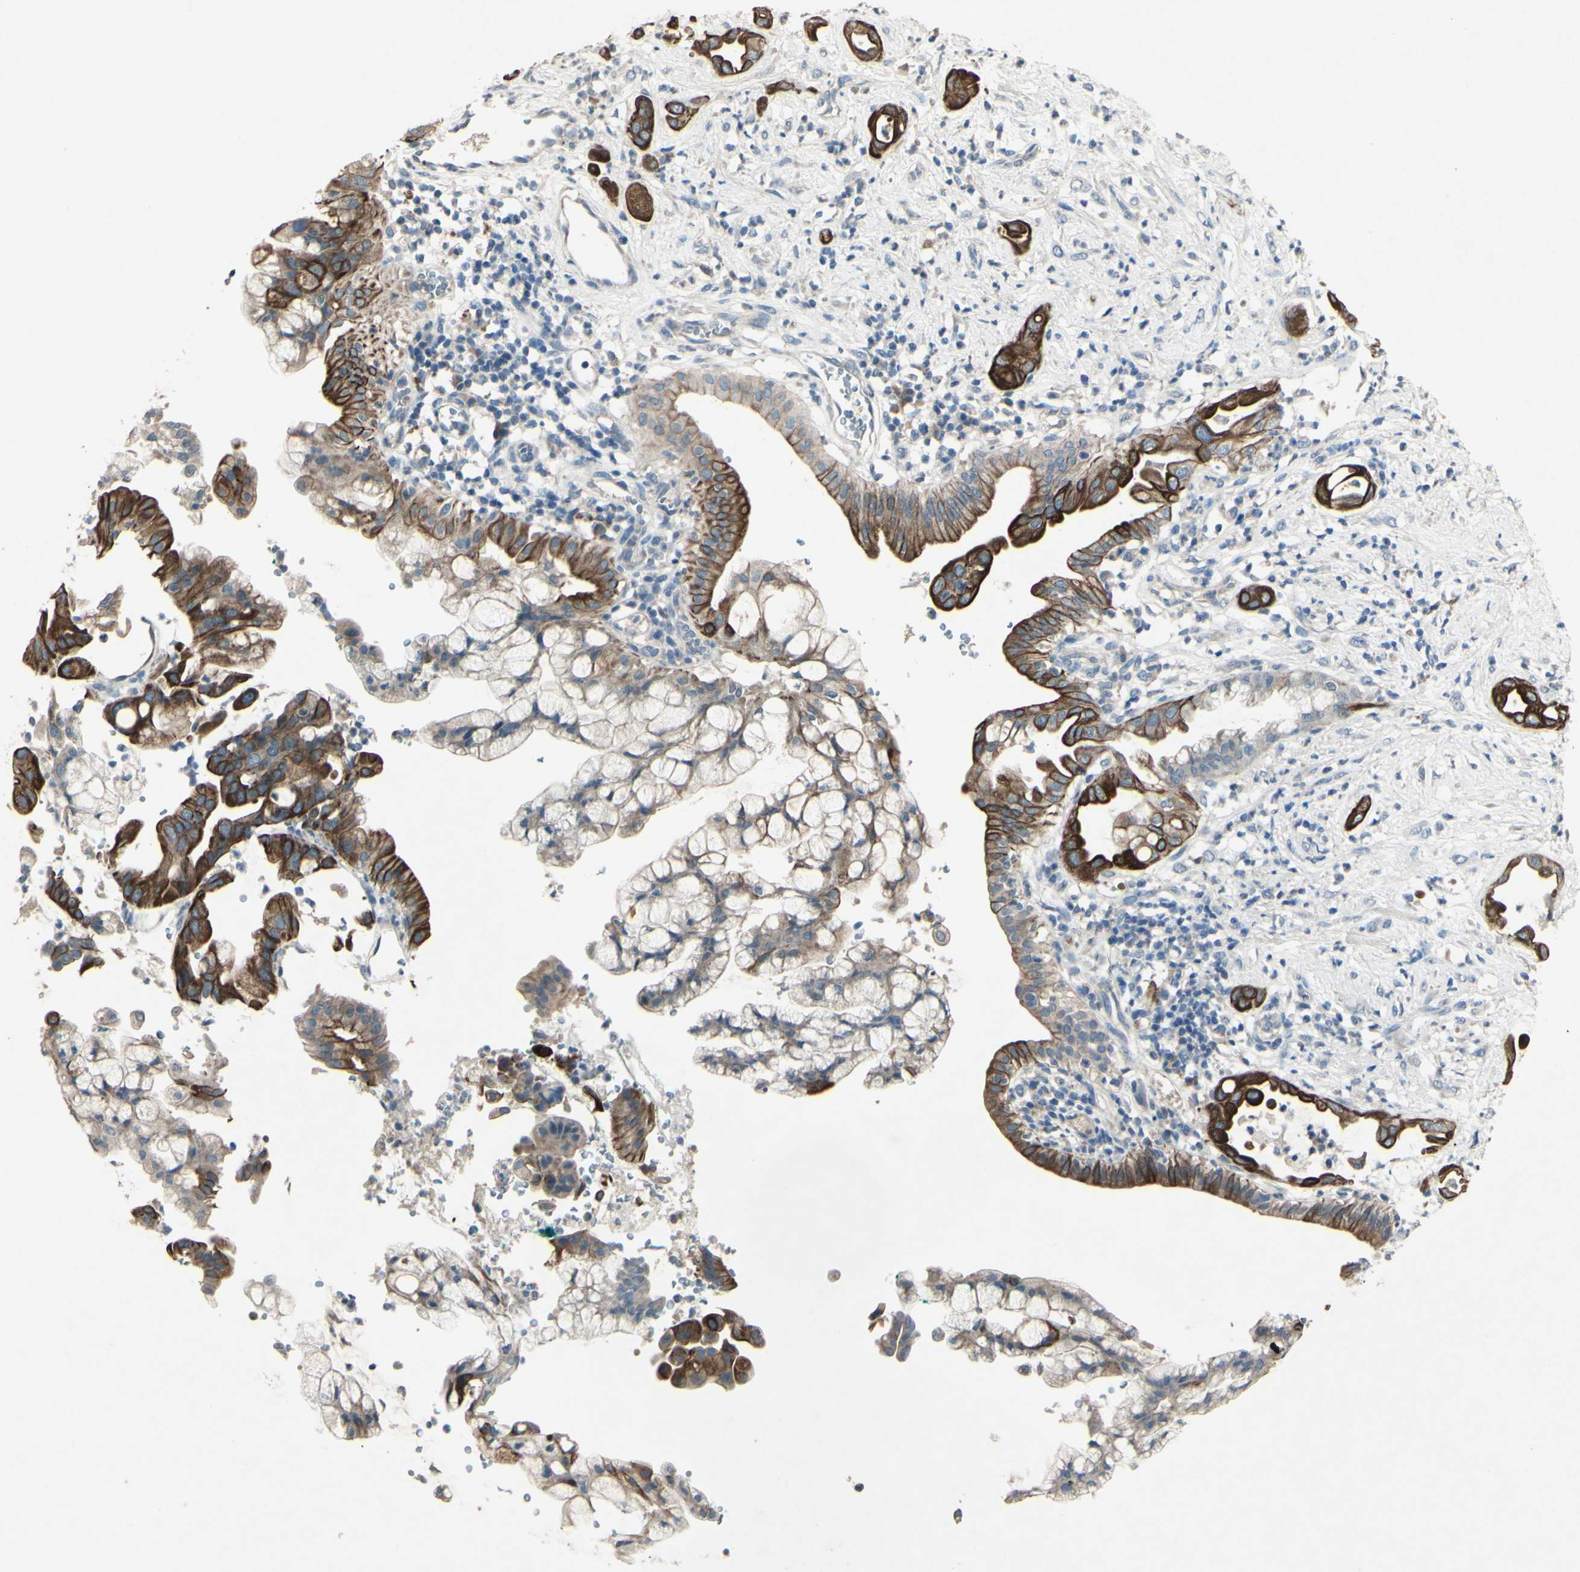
{"staining": {"intensity": "strong", "quantity": "25%-75%", "location": "cytoplasmic/membranous"}, "tissue": "pancreatic cancer", "cell_type": "Tumor cells", "image_type": "cancer", "snomed": [{"axis": "morphology", "description": "Adenocarcinoma, NOS"}, {"axis": "morphology", "description": "Adenocarcinoma, metastatic, NOS"}, {"axis": "topography", "description": "Lymph node"}, {"axis": "topography", "description": "Pancreas"}, {"axis": "topography", "description": "Duodenum"}], "caption": "This histopathology image displays IHC staining of metastatic adenocarcinoma (pancreatic), with high strong cytoplasmic/membranous expression in approximately 25%-75% of tumor cells.", "gene": "TIMM21", "patient": {"sex": "female", "age": 64}}